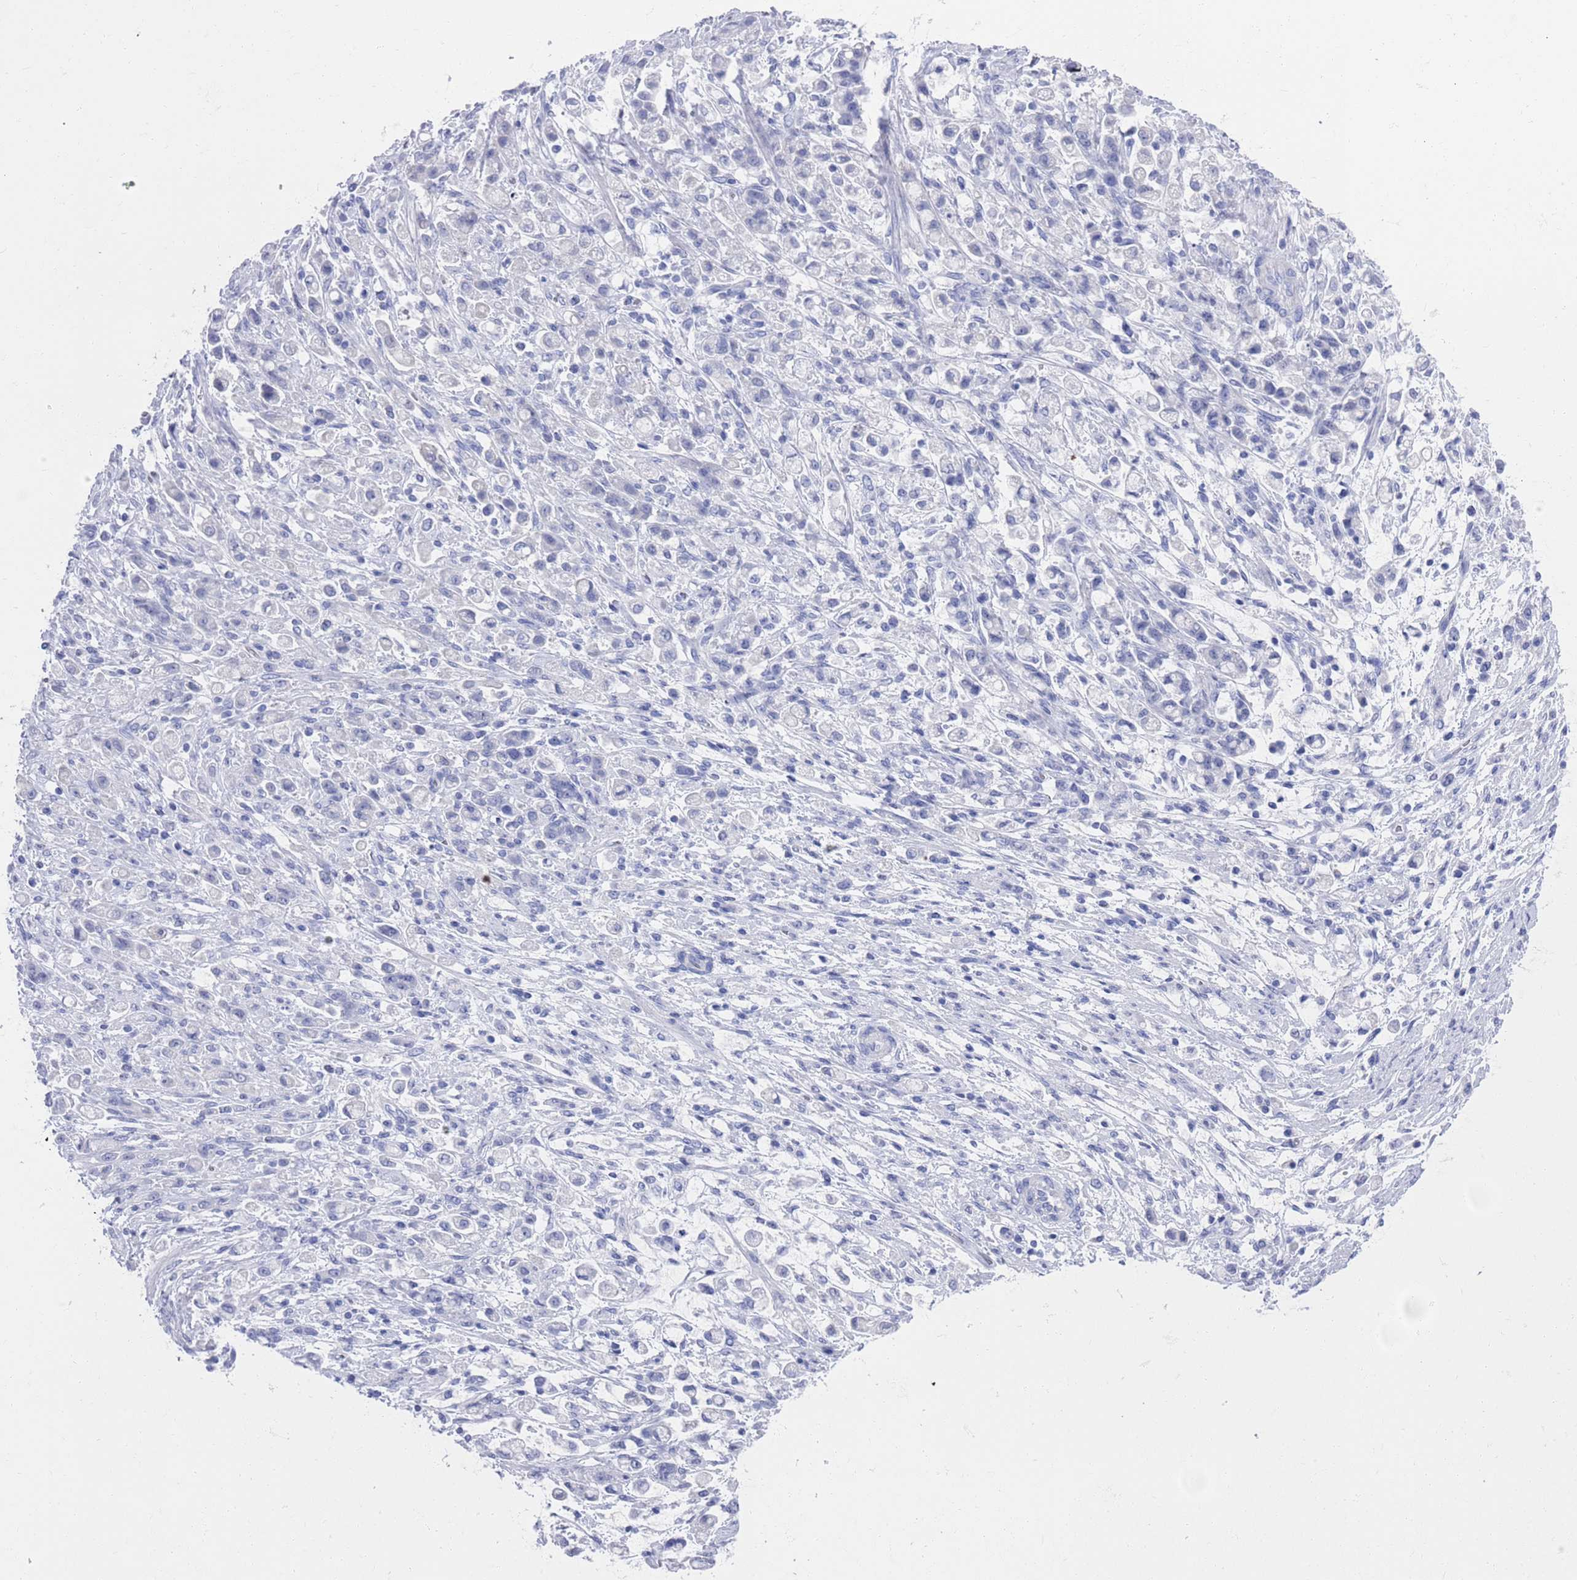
{"staining": {"intensity": "negative", "quantity": "none", "location": "none"}, "tissue": "stomach cancer", "cell_type": "Tumor cells", "image_type": "cancer", "snomed": [{"axis": "morphology", "description": "Adenocarcinoma, NOS"}, {"axis": "topography", "description": "Stomach"}], "caption": "IHC micrograph of stomach cancer (adenocarcinoma) stained for a protein (brown), which demonstrates no staining in tumor cells.", "gene": "MTMR2", "patient": {"sex": "female", "age": 60}}